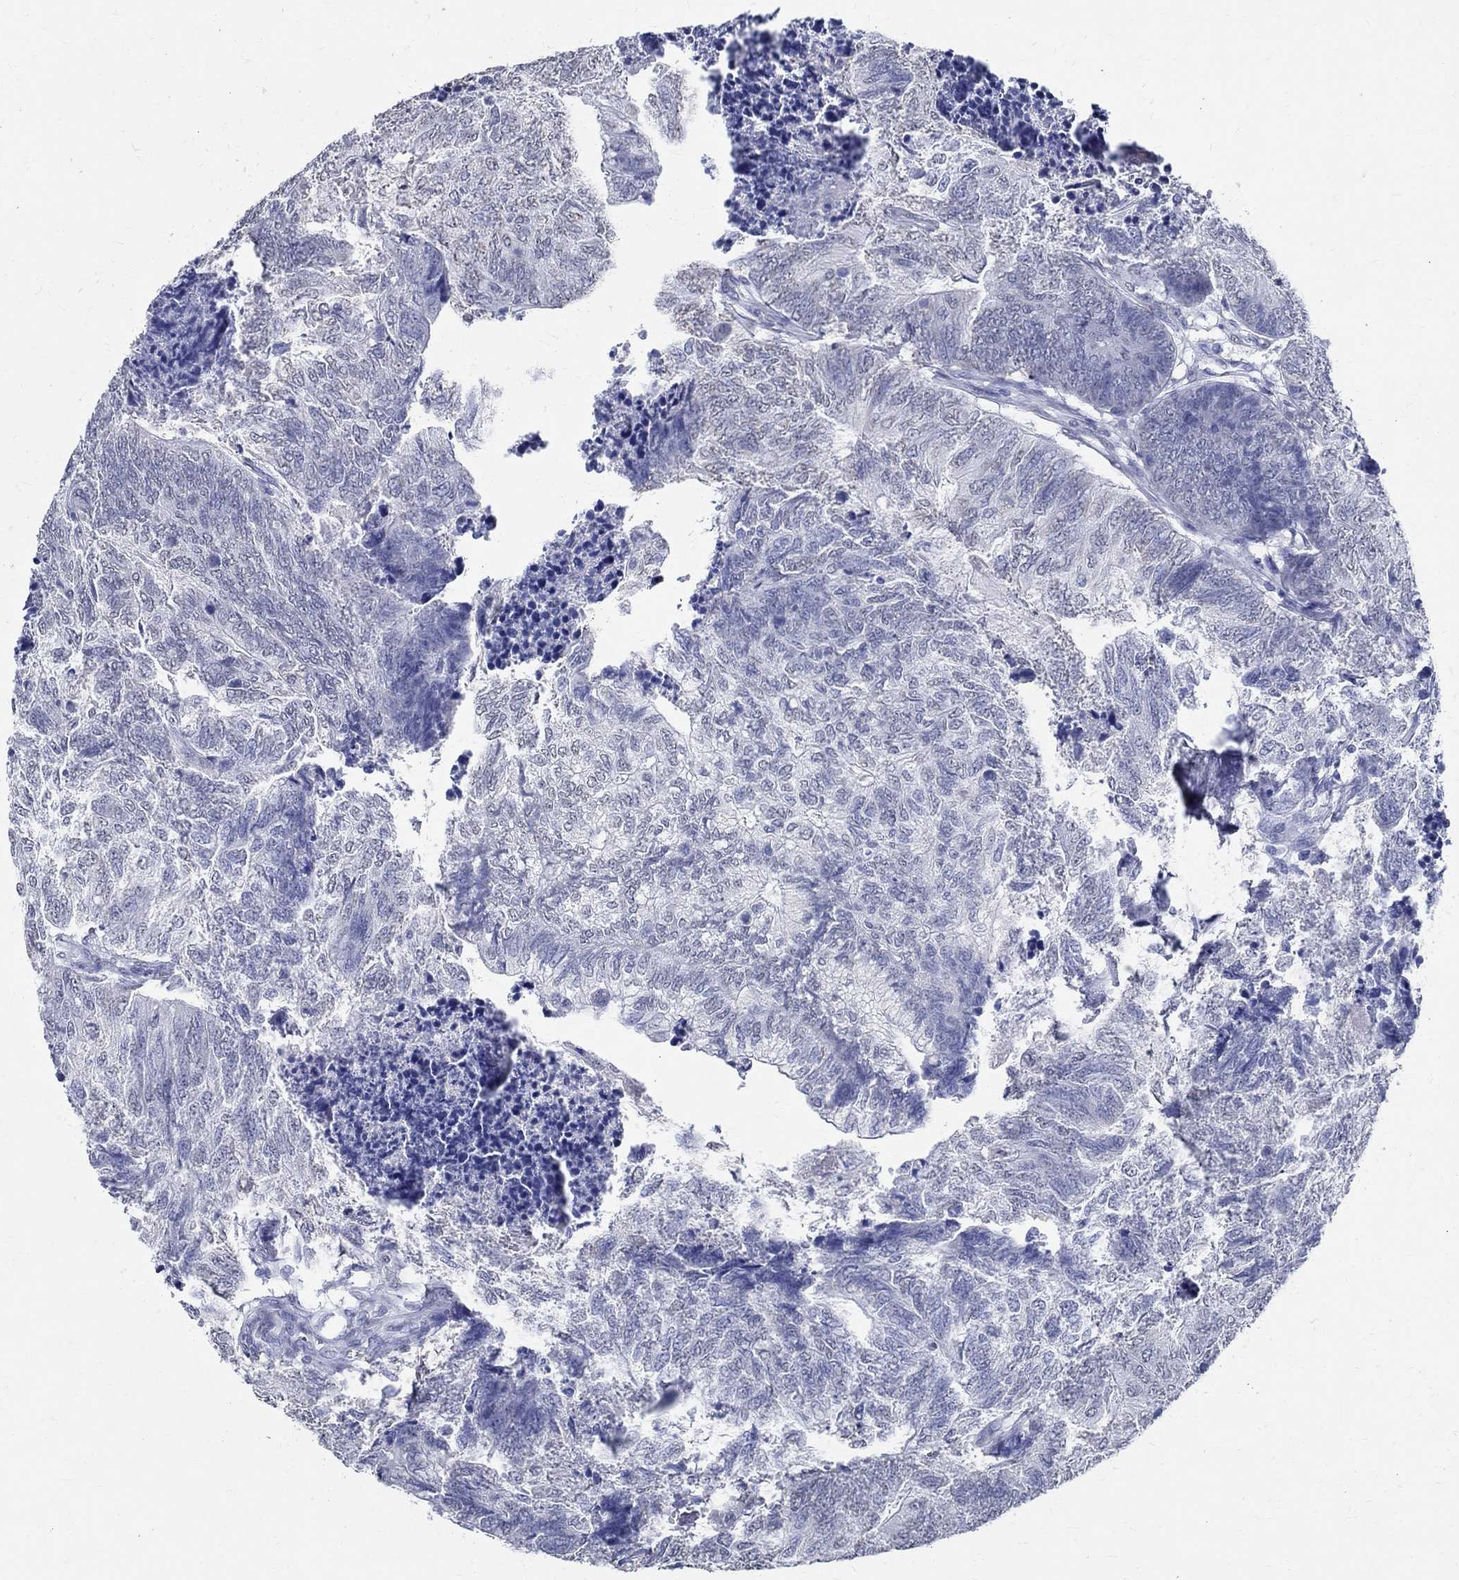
{"staining": {"intensity": "negative", "quantity": "none", "location": "none"}, "tissue": "colorectal cancer", "cell_type": "Tumor cells", "image_type": "cancer", "snomed": [{"axis": "morphology", "description": "Adenocarcinoma, NOS"}, {"axis": "topography", "description": "Colon"}], "caption": "There is no significant expression in tumor cells of colorectal cancer.", "gene": "TSPAN16", "patient": {"sex": "female", "age": 67}}